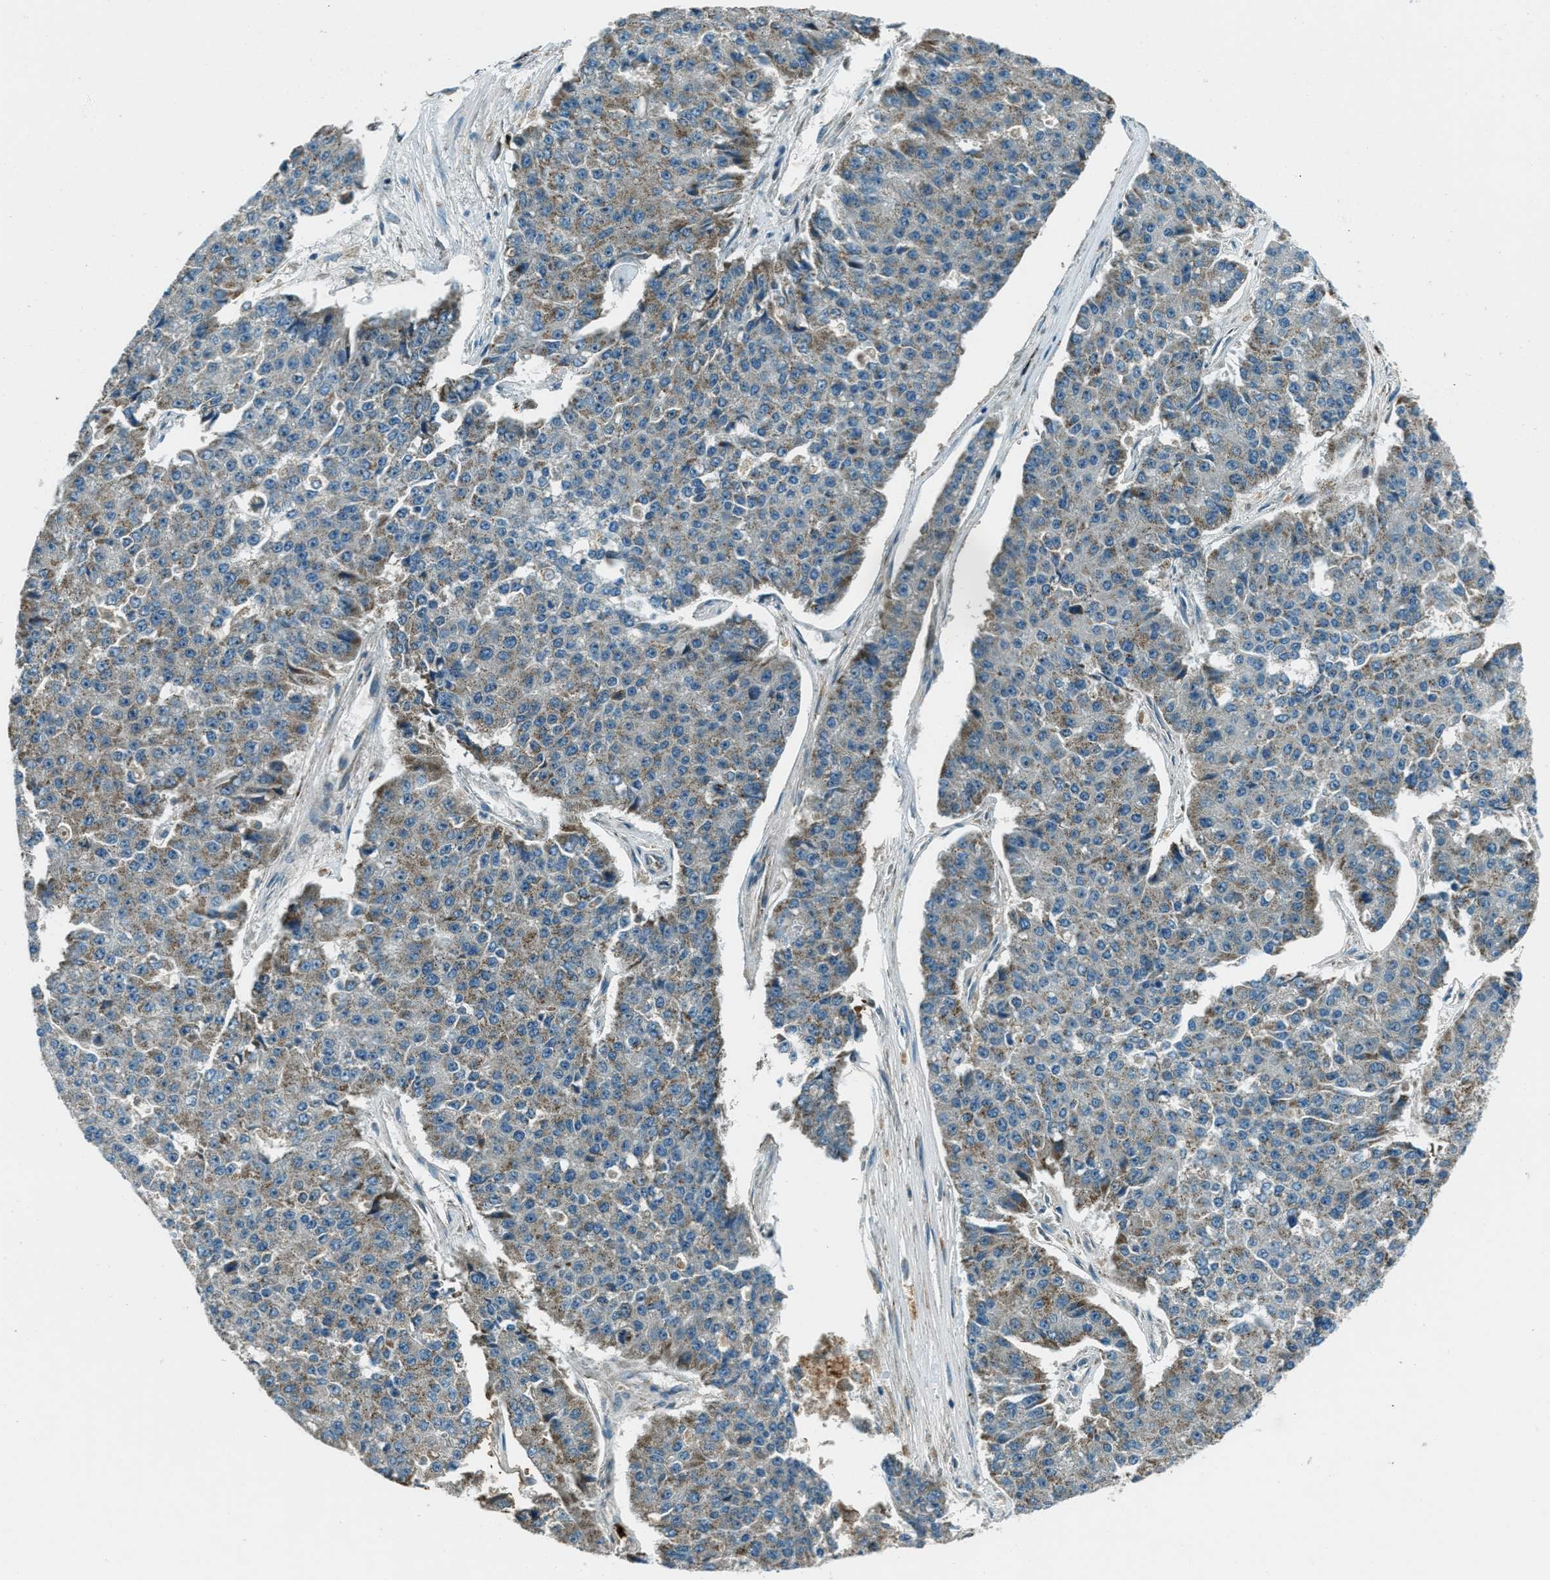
{"staining": {"intensity": "moderate", "quantity": "25%-75%", "location": "cytoplasmic/membranous"}, "tissue": "pancreatic cancer", "cell_type": "Tumor cells", "image_type": "cancer", "snomed": [{"axis": "morphology", "description": "Adenocarcinoma, NOS"}, {"axis": "topography", "description": "Pancreas"}], "caption": "Moderate cytoplasmic/membranous protein expression is seen in approximately 25%-75% of tumor cells in pancreatic adenocarcinoma.", "gene": "FAR1", "patient": {"sex": "male", "age": 50}}